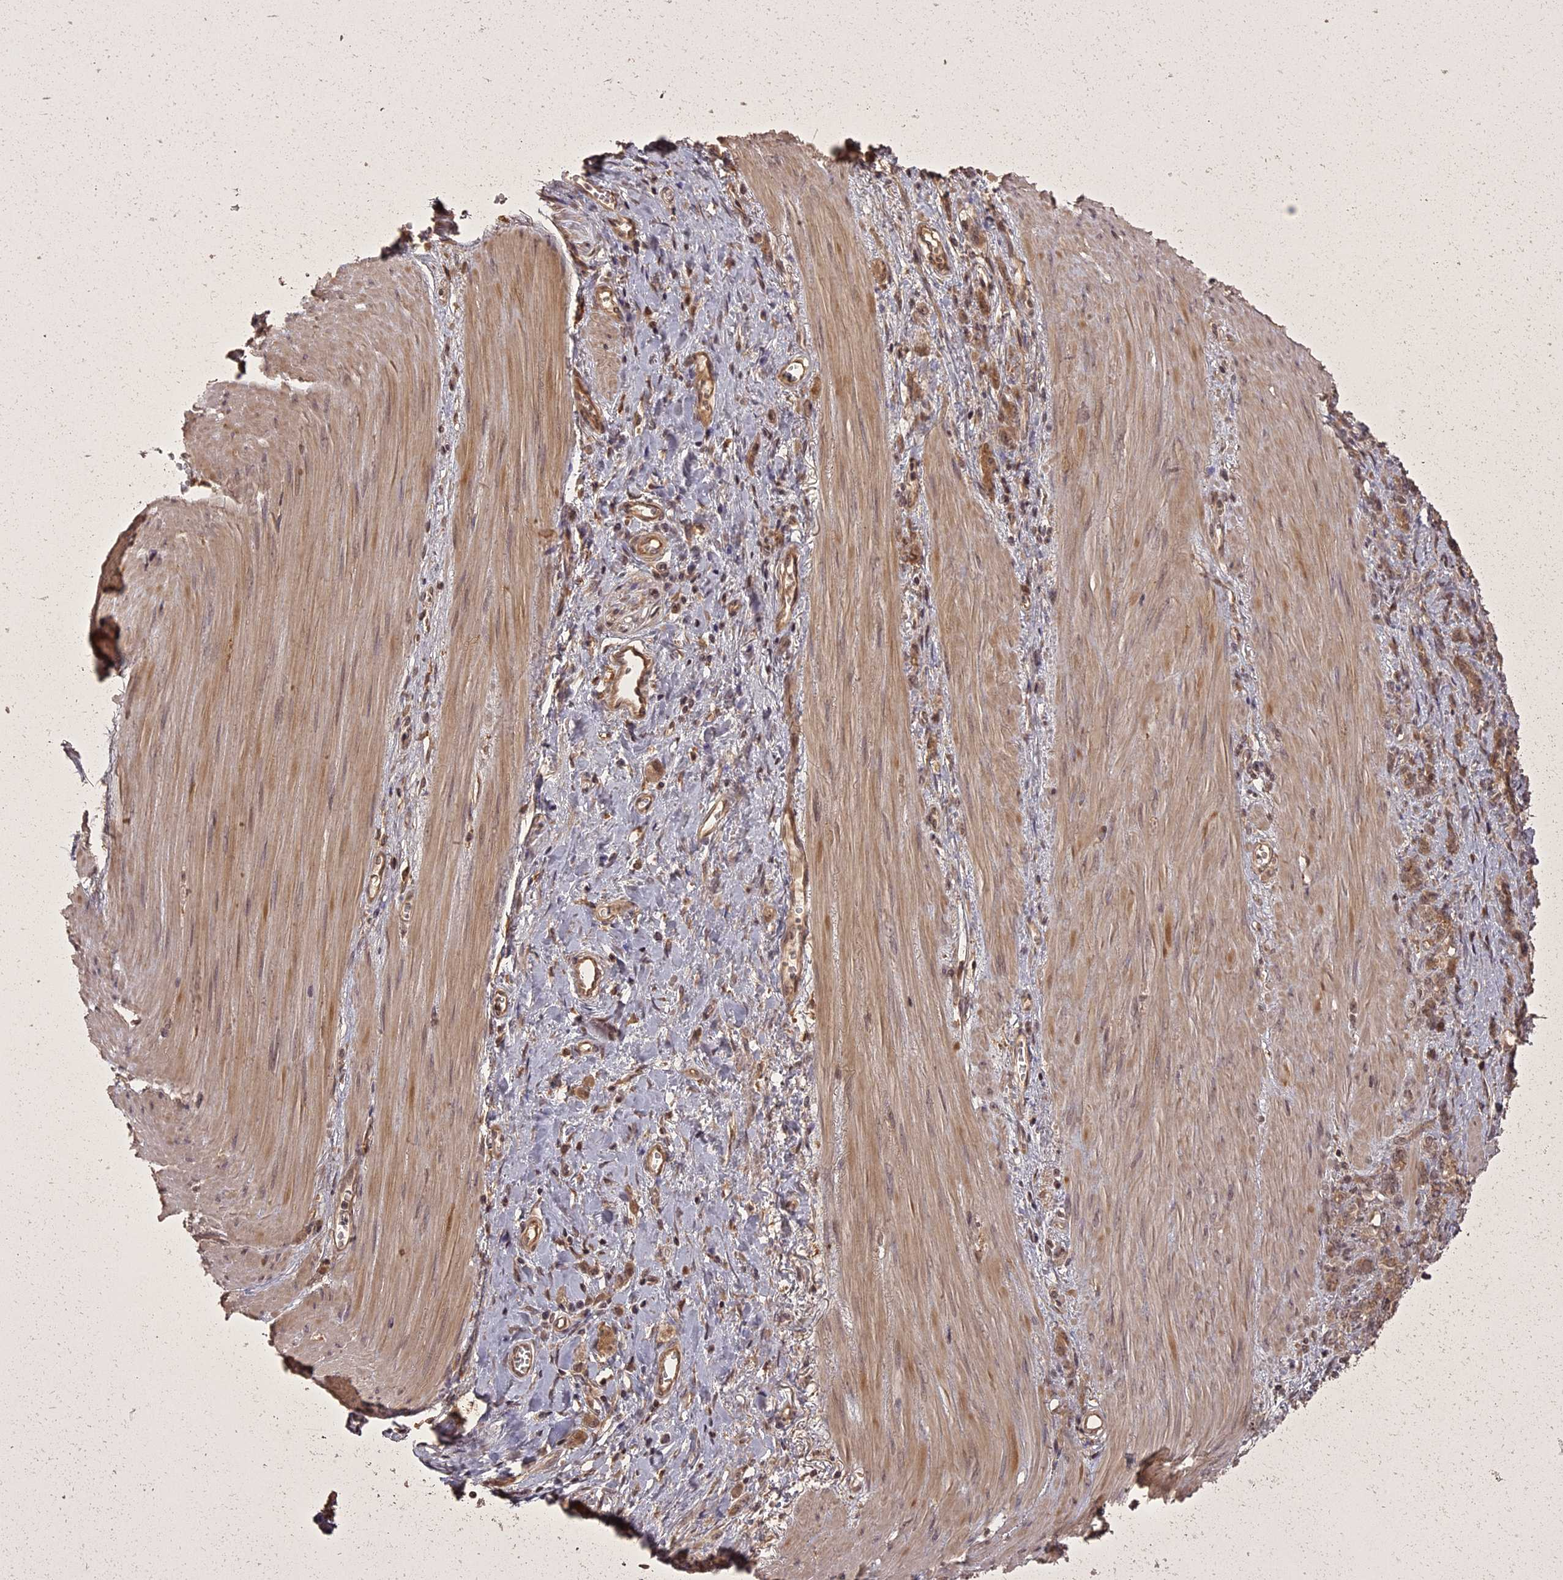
{"staining": {"intensity": "moderate", "quantity": "25%-75%", "location": "cytoplasmic/membranous,nuclear"}, "tissue": "stomach cancer", "cell_type": "Tumor cells", "image_type": "cancer", "snomed": [{"axis": "morphology", "description": "Adenocarcinoma, NOS"}, {"axis": "topography", "description": "Stomach"}], "caption": "About 25%-75% of tumor cells in stomach cancer (adenocarcinoma) show moderate cytoplasmic/membranous and nuclear protein positivity as visualized by brown immunohistochemical staining.", "gene": "ING5", "patient": {"sex": "female", "age": 76}}